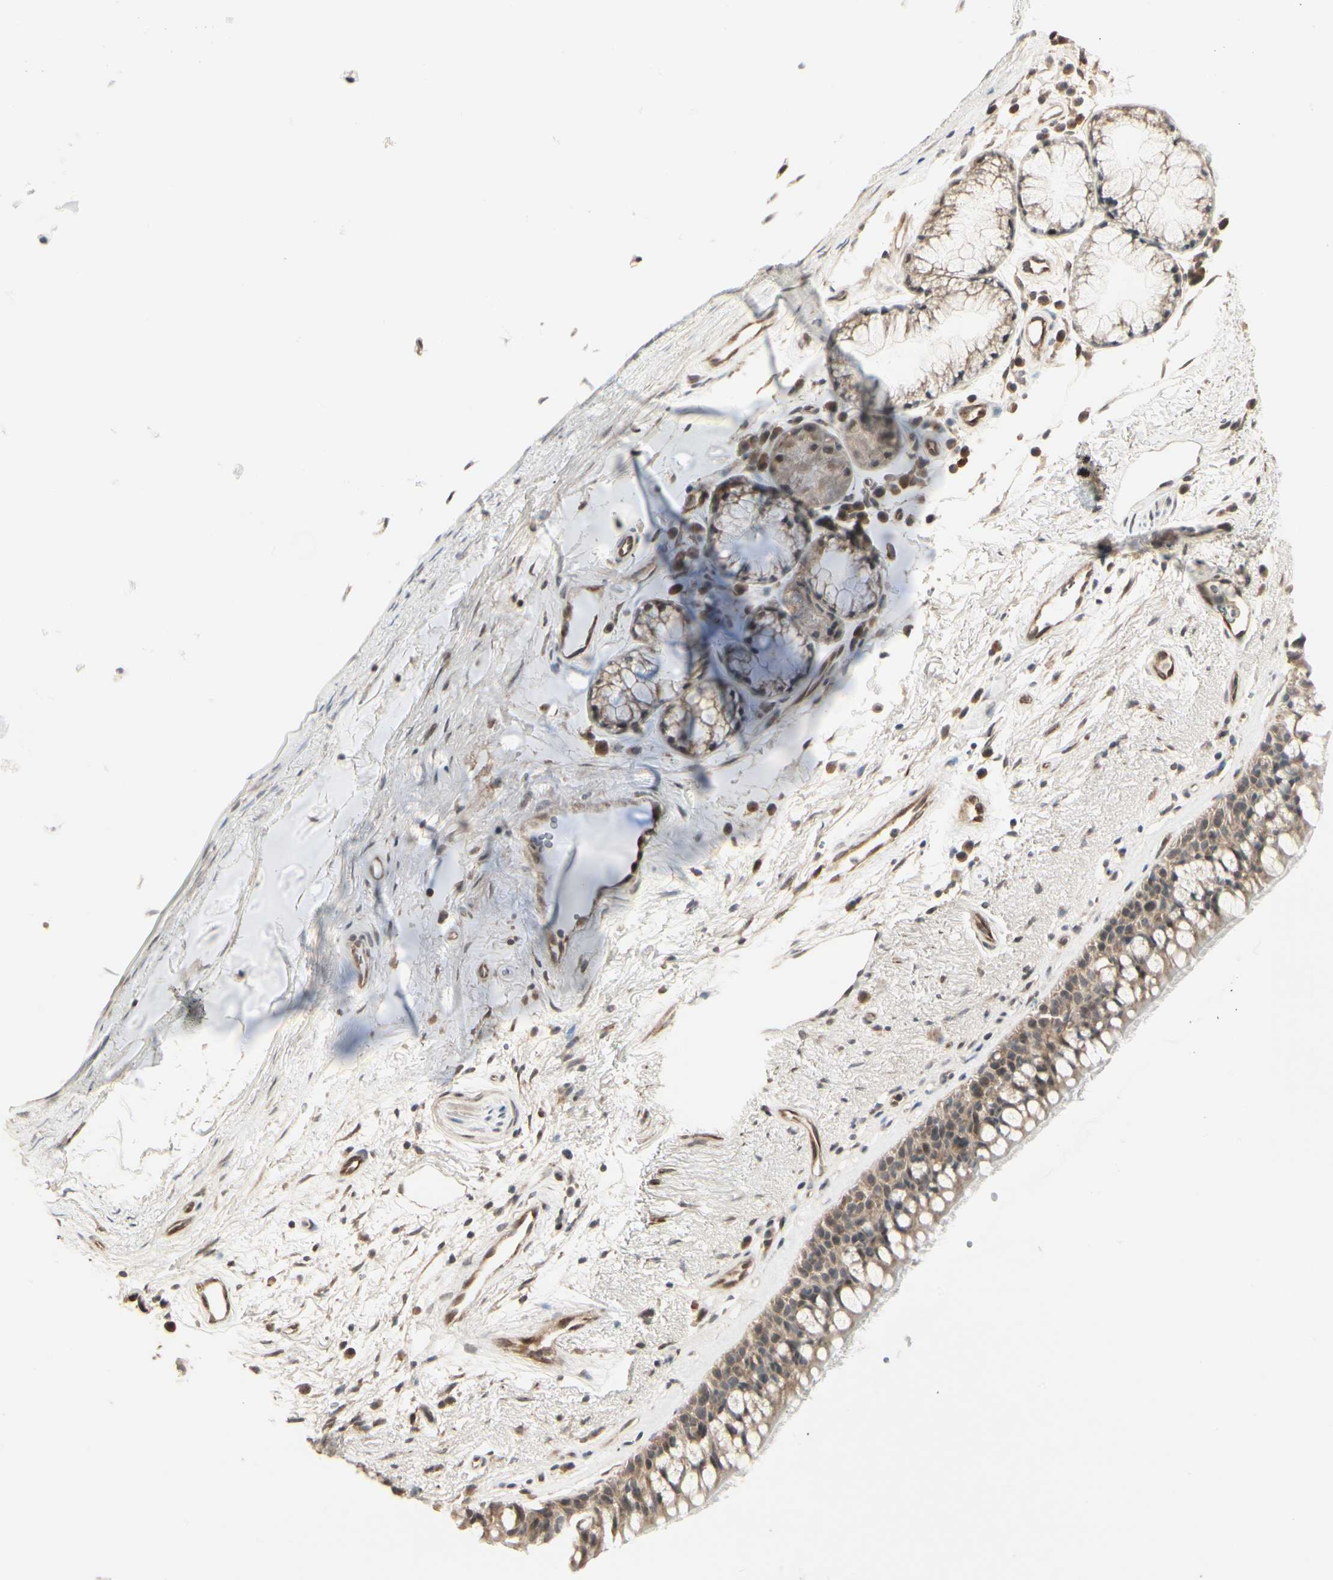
{"staining": {"intensity": "weak", "quantity": ">75%", "location": "cytoplasmic/membranous"}, "tissue": "bronchus", "cell_type": "Respiratory epithelial cells", "image_type": "normal", "snomed": [{"axis": "morphology", "description": "Normal tissue, NOS"}, {"axis": "topography", "description": "Bronchus"}], "caption": "Protein positivity by IHC exhibits weak cytoplasmic/membranous expression in about >75% of respiratory epithelial cells in unremarkable bronchus.", "gene": "SVBP", "patient": {"sex": "female", "age": 54}}